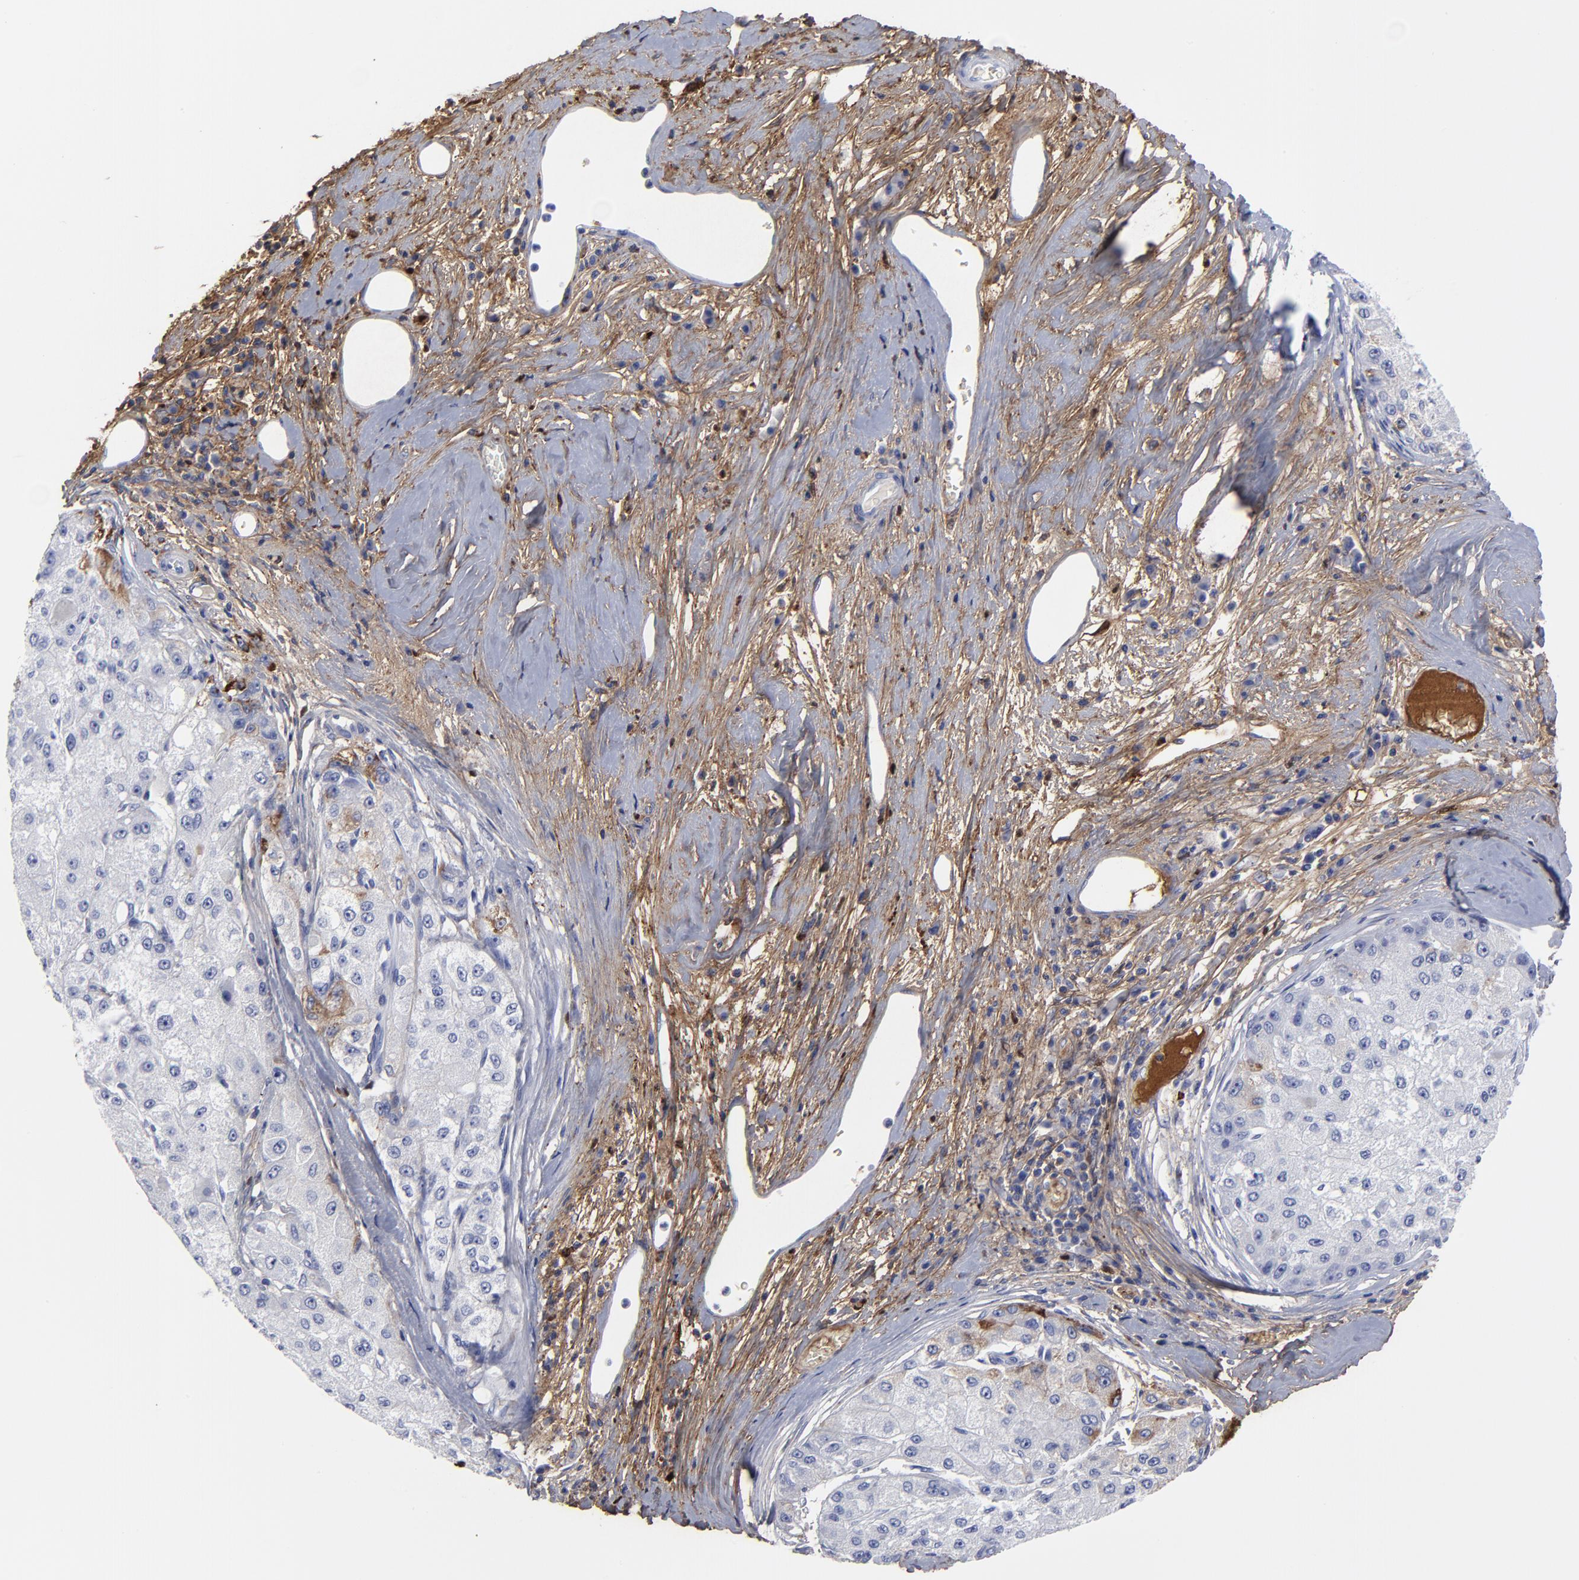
{"staining": {"intensity": "negative", "quantity": "none", "location": "none"}, "tissue": "liver cancer", "cell_type": "Tumor cells", "image_type": "cancer", "snomed": [{"axis": "morphology", "description": "Carcinoma, Hepatocellular, NOS"}, {"axis": "topography", "description": "Liver"}], "caption": "Histopathology image shows no protein expression in tumor cells of liver hepatocellular carcinoma tissue.", "gene": "DCN", "patient": {"sex": "male", "age": 80}}